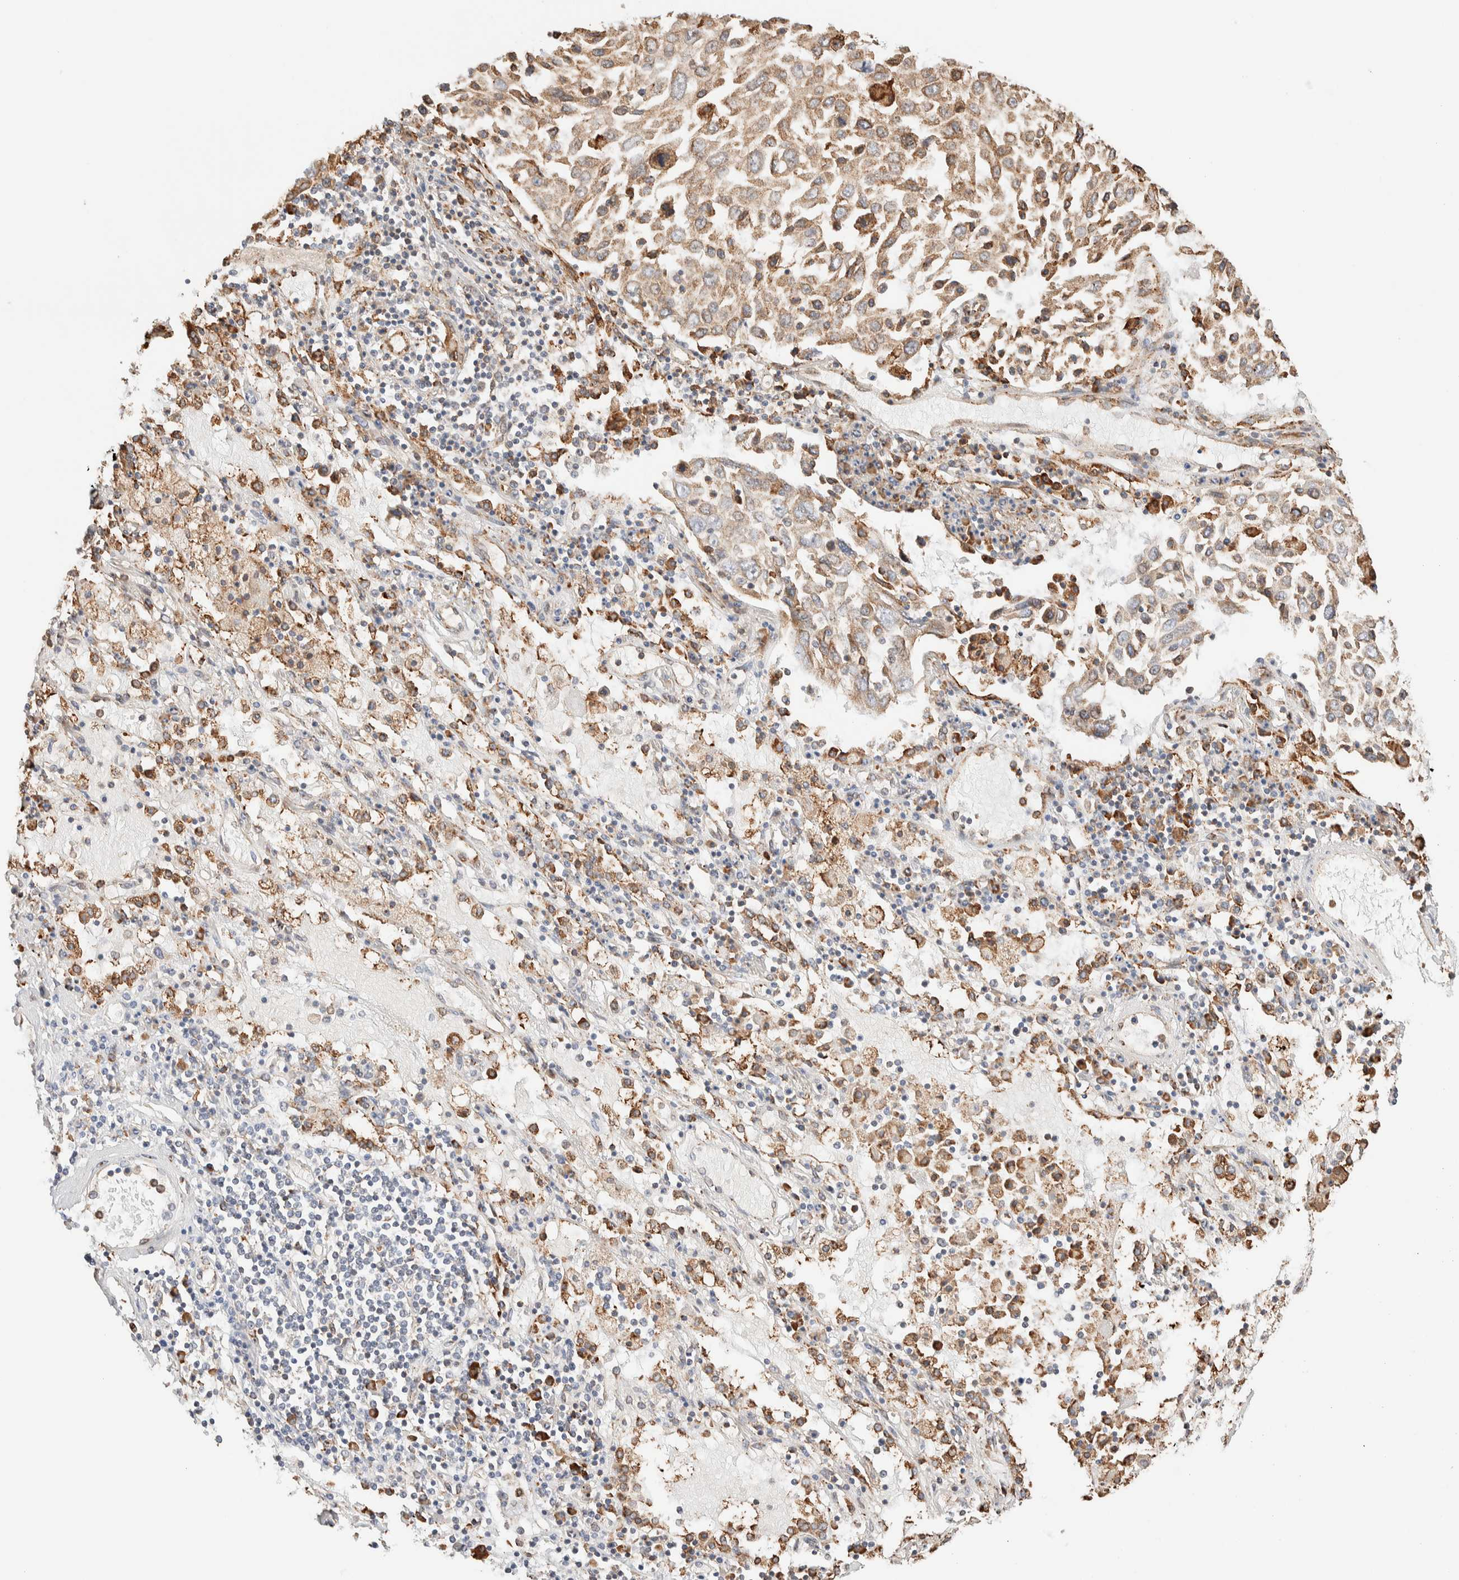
{"staining": {"intensity": "moderate", "quantity": "25%-75%", "location": "cytoplasmic/membranous"}, "tissue": "lung cancer", "cell_type": "Tumor cells", "image_type": "cancer", "snomed": [{"axis": "morphology", "description": "Squamous cell carcinoma, NOS"}, {"axis": "topography", "description": "Lung"}], "caption": "Protein staining by immunohistochemistry (IHC) reveals moderate cytoplasmic/membranous positivity in approximately 25%-75% of tumor cells in squamous cell carcinoma (lung). Nuclei are stained in blue.", "gene": "INTS1", "patient": {"sex": "male", "age": 65}}